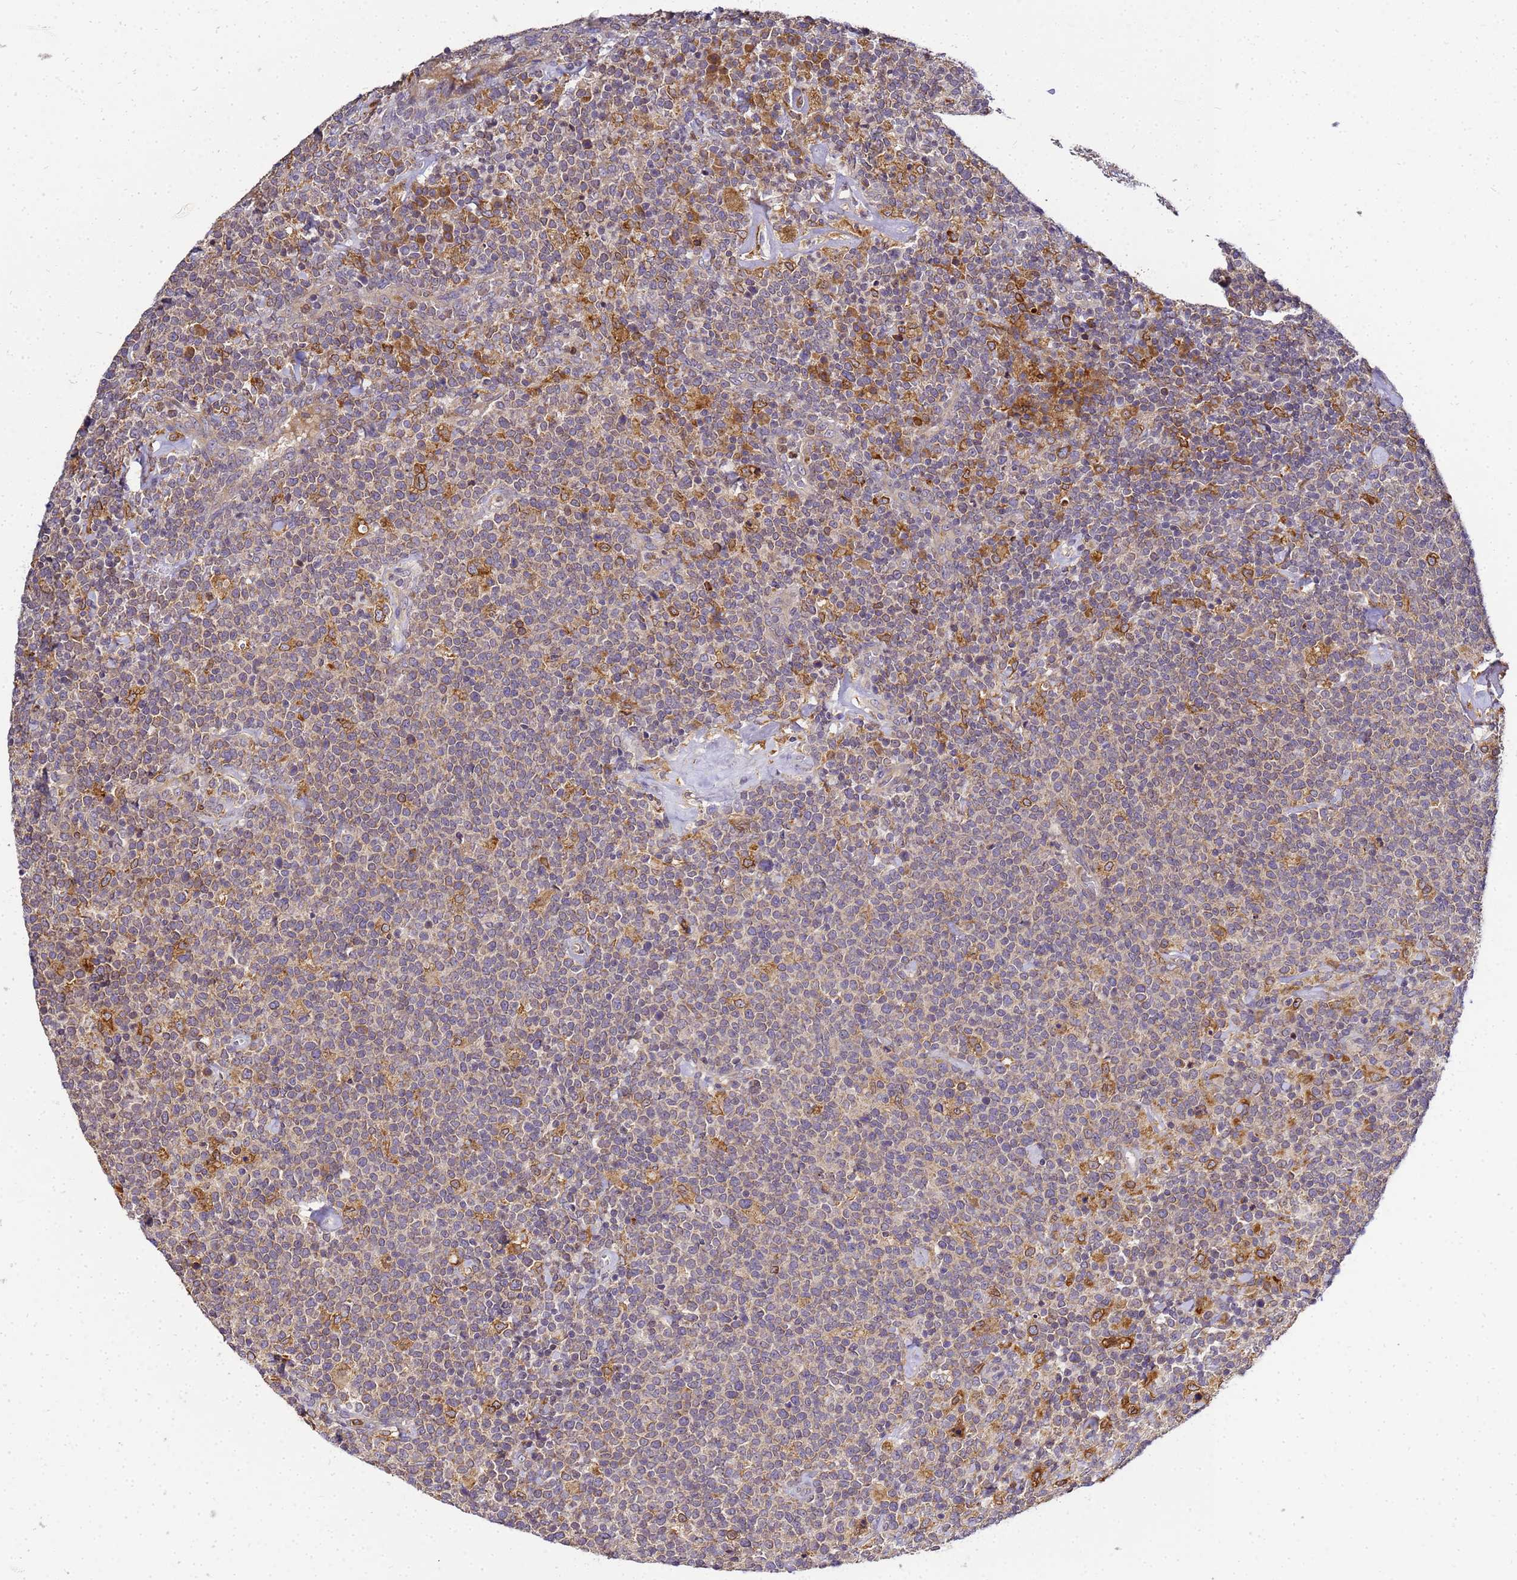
{"staining": {"intensity": "moderate", "quantity": "25%-75%", "location": "cytoplasmic/membranous"}, "tissue": "lymphoma", "cell_type": "Tumor cells", "image_type": "cancer", "snomed": [{"axis": "morphology", "description": "Malignant lymphoma, non-Hodgkin's type, High grade"}, {"axis": "topography", "description": "Lymph node"}], "caption": "A brown stain shows moderate cytoplasmic/membranous expression of a protein in lymphoma tumor cells.", "gene": "ADPGK", "patient": {"sex": "male", "age": 61}}